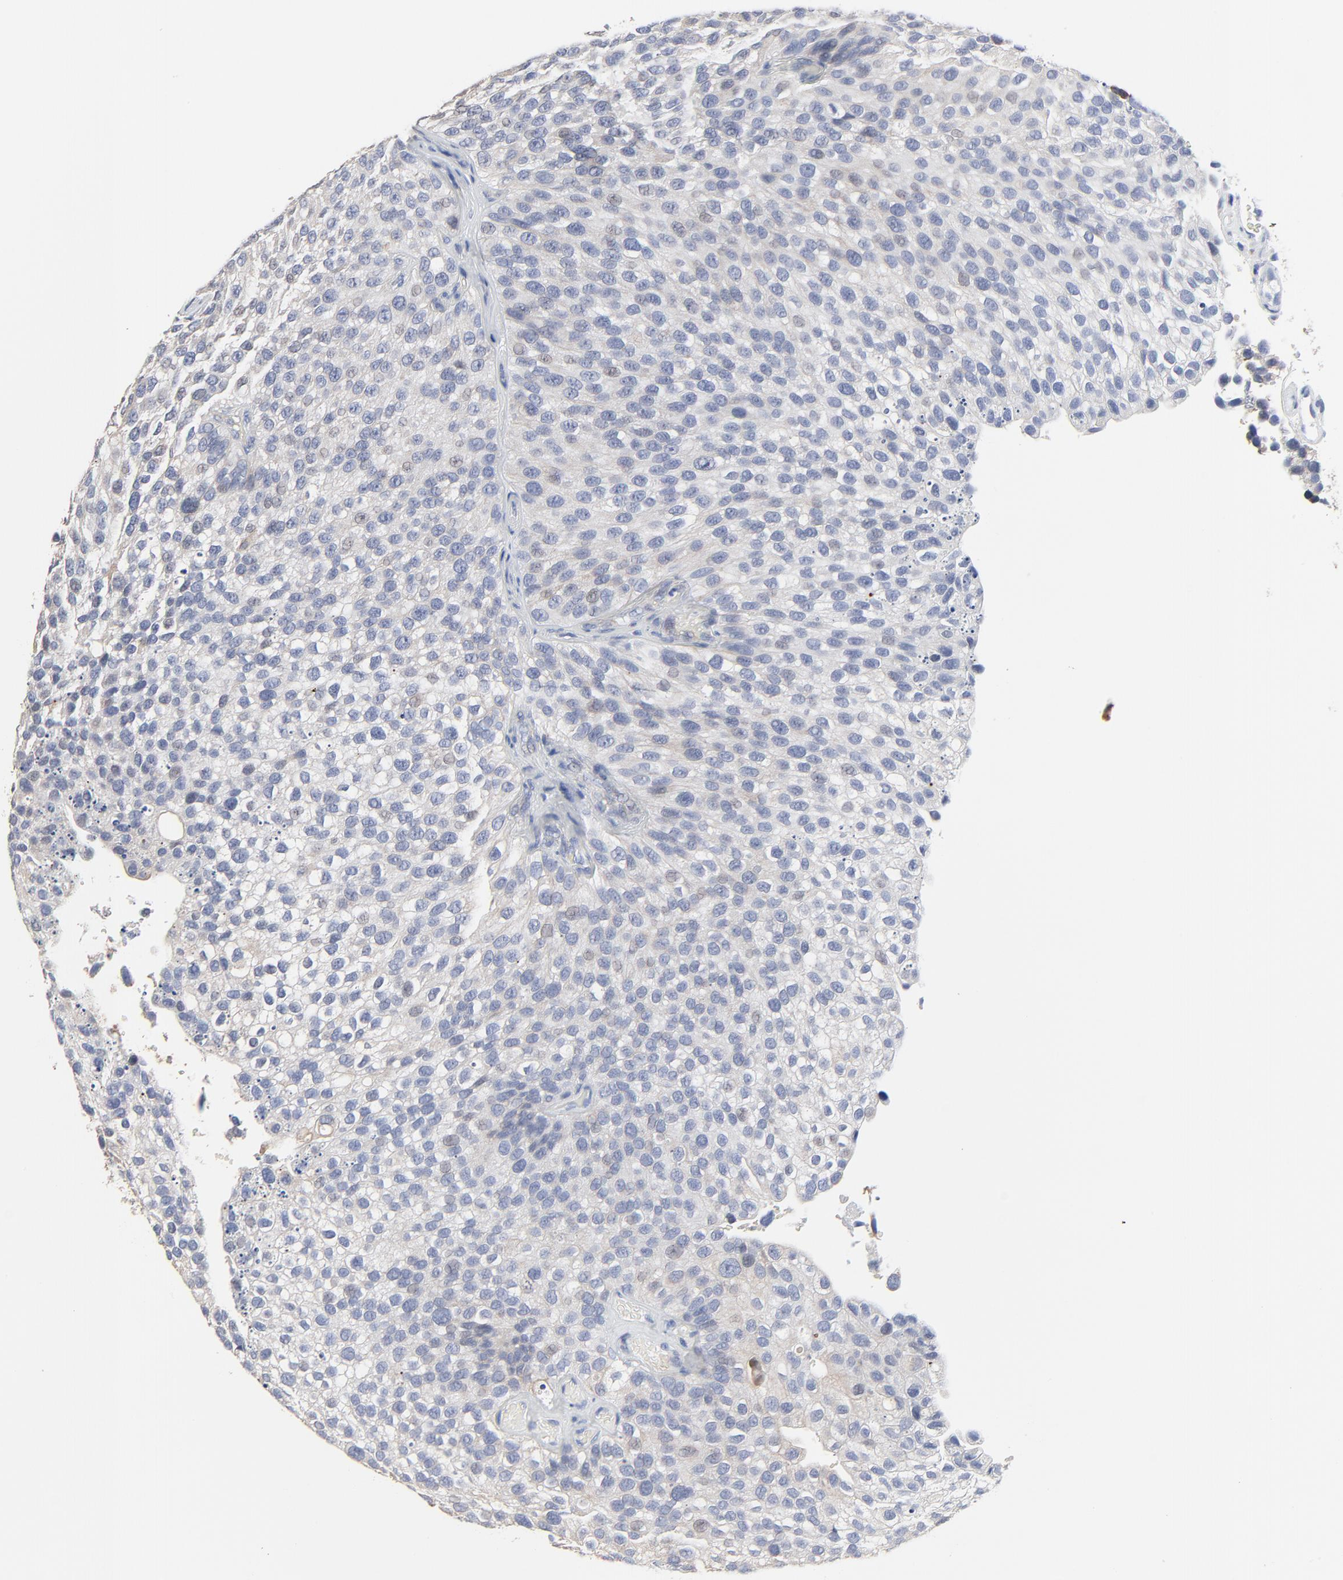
{"staining": {"intensity": "negative", "quantity": "none", "location": "none"}, "tissue": "urothelial cancer", "cell_type": "Tumor cells", "image_type": "cancer", "snomed": [{"axis": "morphology", "description": "Urothelial carcinoma, High grade"}, {"axis": "topography", "description": "Urinary bladder"}], "caption": "This is a histopathology image of immunohistochemistry (IHC) staining of urothelial cancer, which shows no expression in tumor cells. (DAB immunohistochemistry (IHC), high magnification).", "gene": "LNX1", "patient": {"sex": "male", "age": 72}}